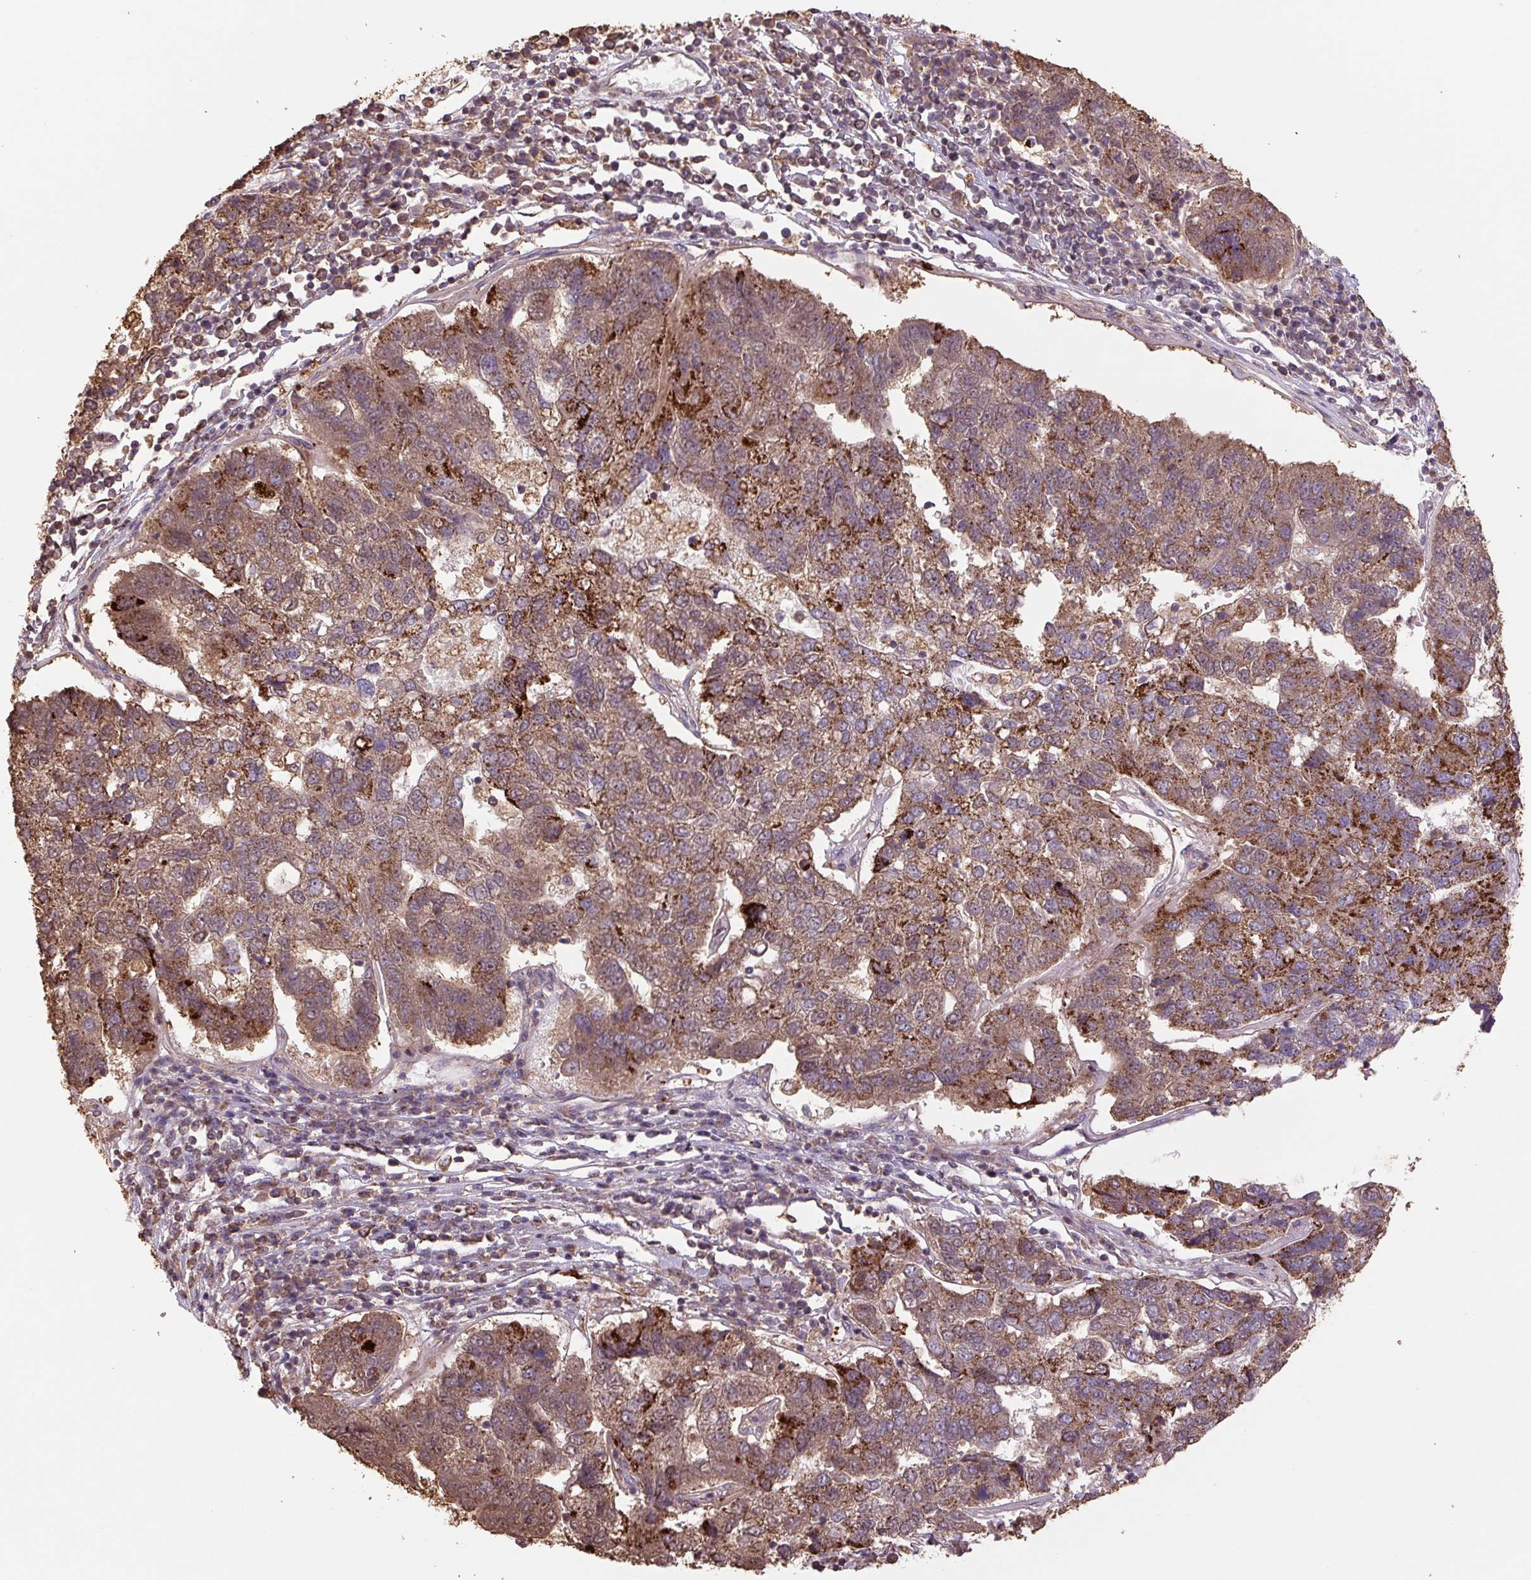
{"staining": {"intensity": "moderate", "quantity": ">75%", "location": "cytoplasmic/membranous"}, "tissue": "pancreatic cancer", "cell_type": "Tumor cells", "image_type": "cancer", "snomed": [{"axis": "morphology", "description": "Adenocarcinoma, NOS"}, {"axis": "topography", "description": "Pancreas"}], "caption": "Protein expression analysis of human pancreatic adenocarcinoma reveals moderate cytoplasmic/membranous positivity in about >75% of tumor cells.", "gene": "TMEM160", "patient": {"sex": "female", "age": 61}}